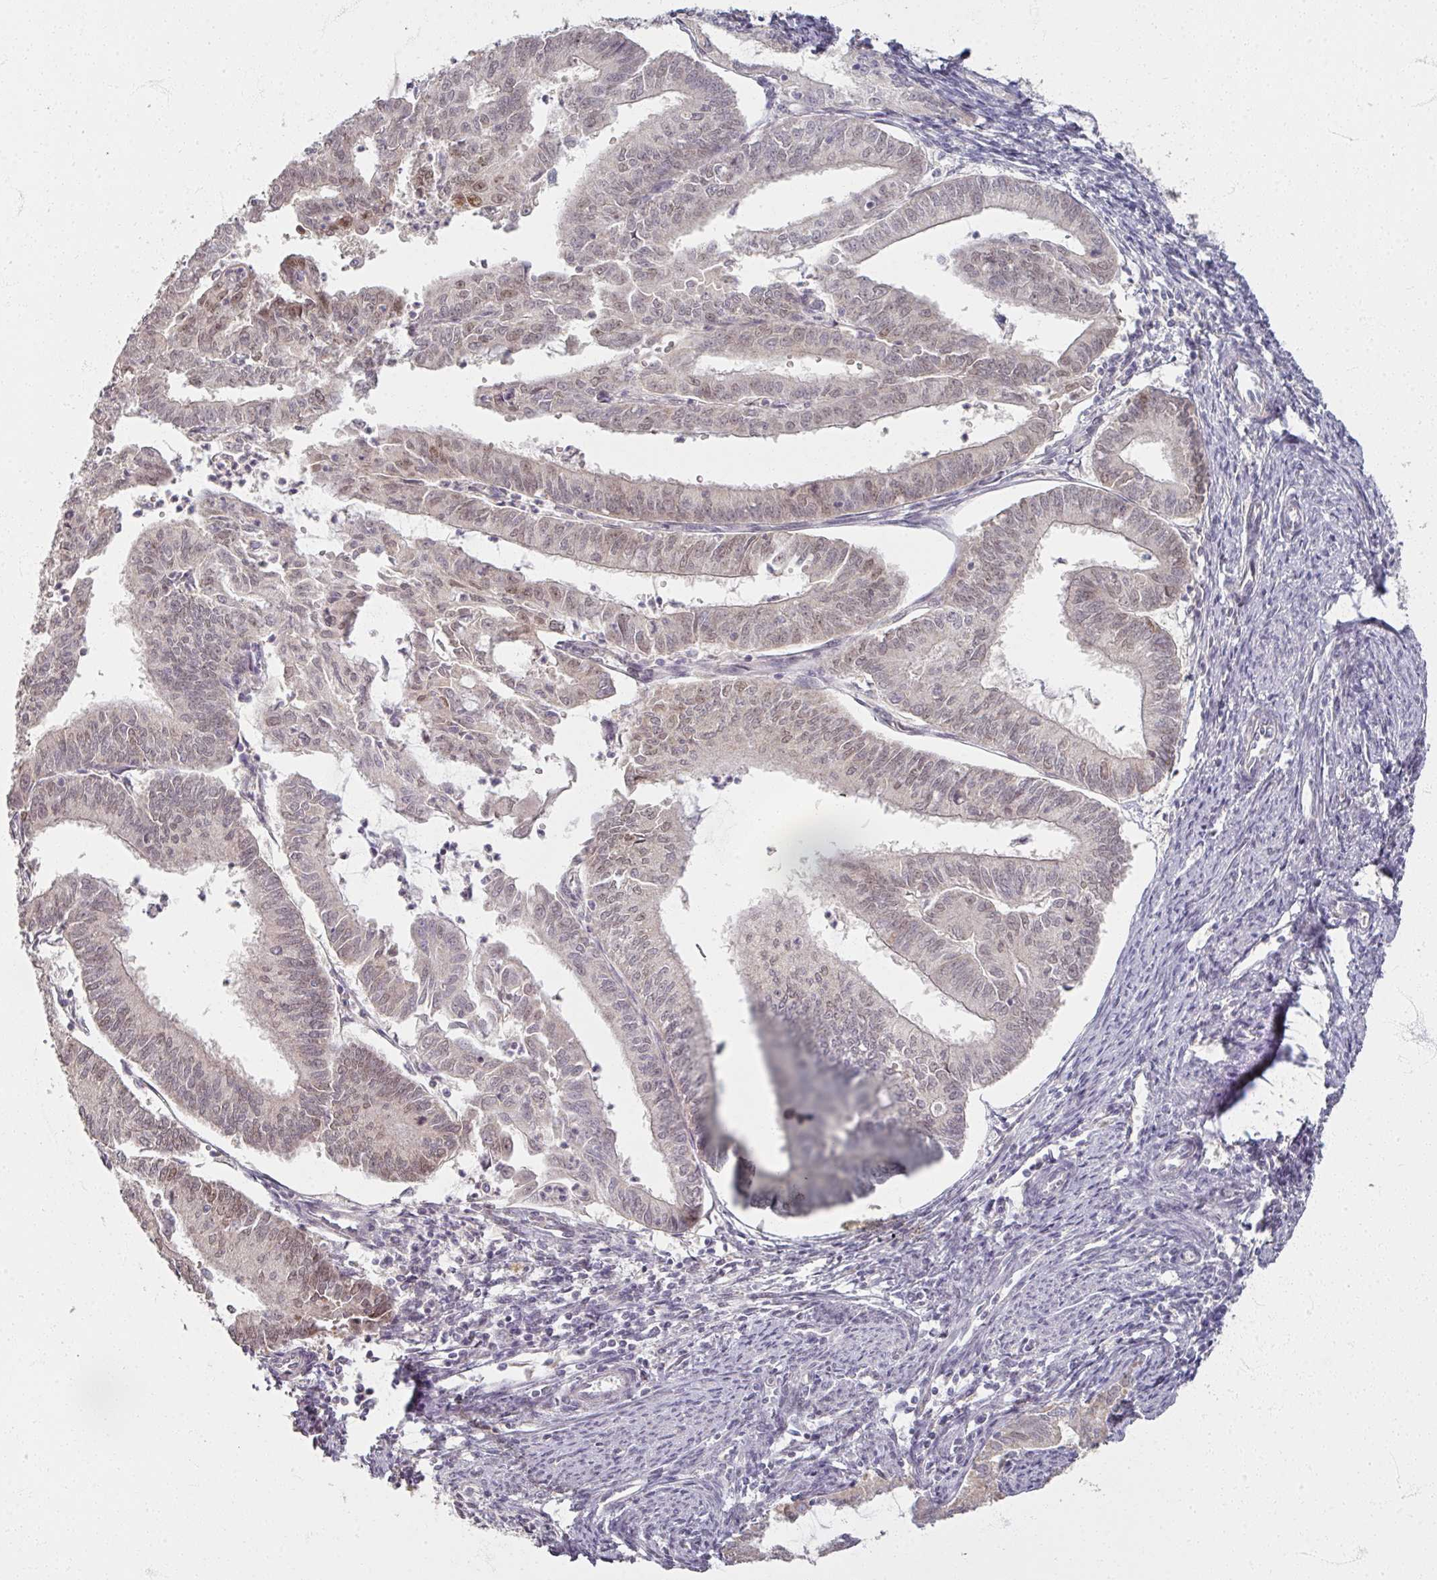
{"staining": {"intensity": "weak", "quantity": "<25%", "location": "nuclear"}, "tissue": "endometrial cancer", "cell_type": "Tumor cells", "image_type": "cancer", "snomed": [{"axis": "morphology", "description": "Adenocarcinoma, NOS"}, {"axis": "topography", "description": "Endometrium"}], "caption": "Immunohistochemical staining of human endometrial cancer demonstrates no significant staining in tumor cells.", "gene": "SOX11", "patient": {"sex": "female", "age": 70}}